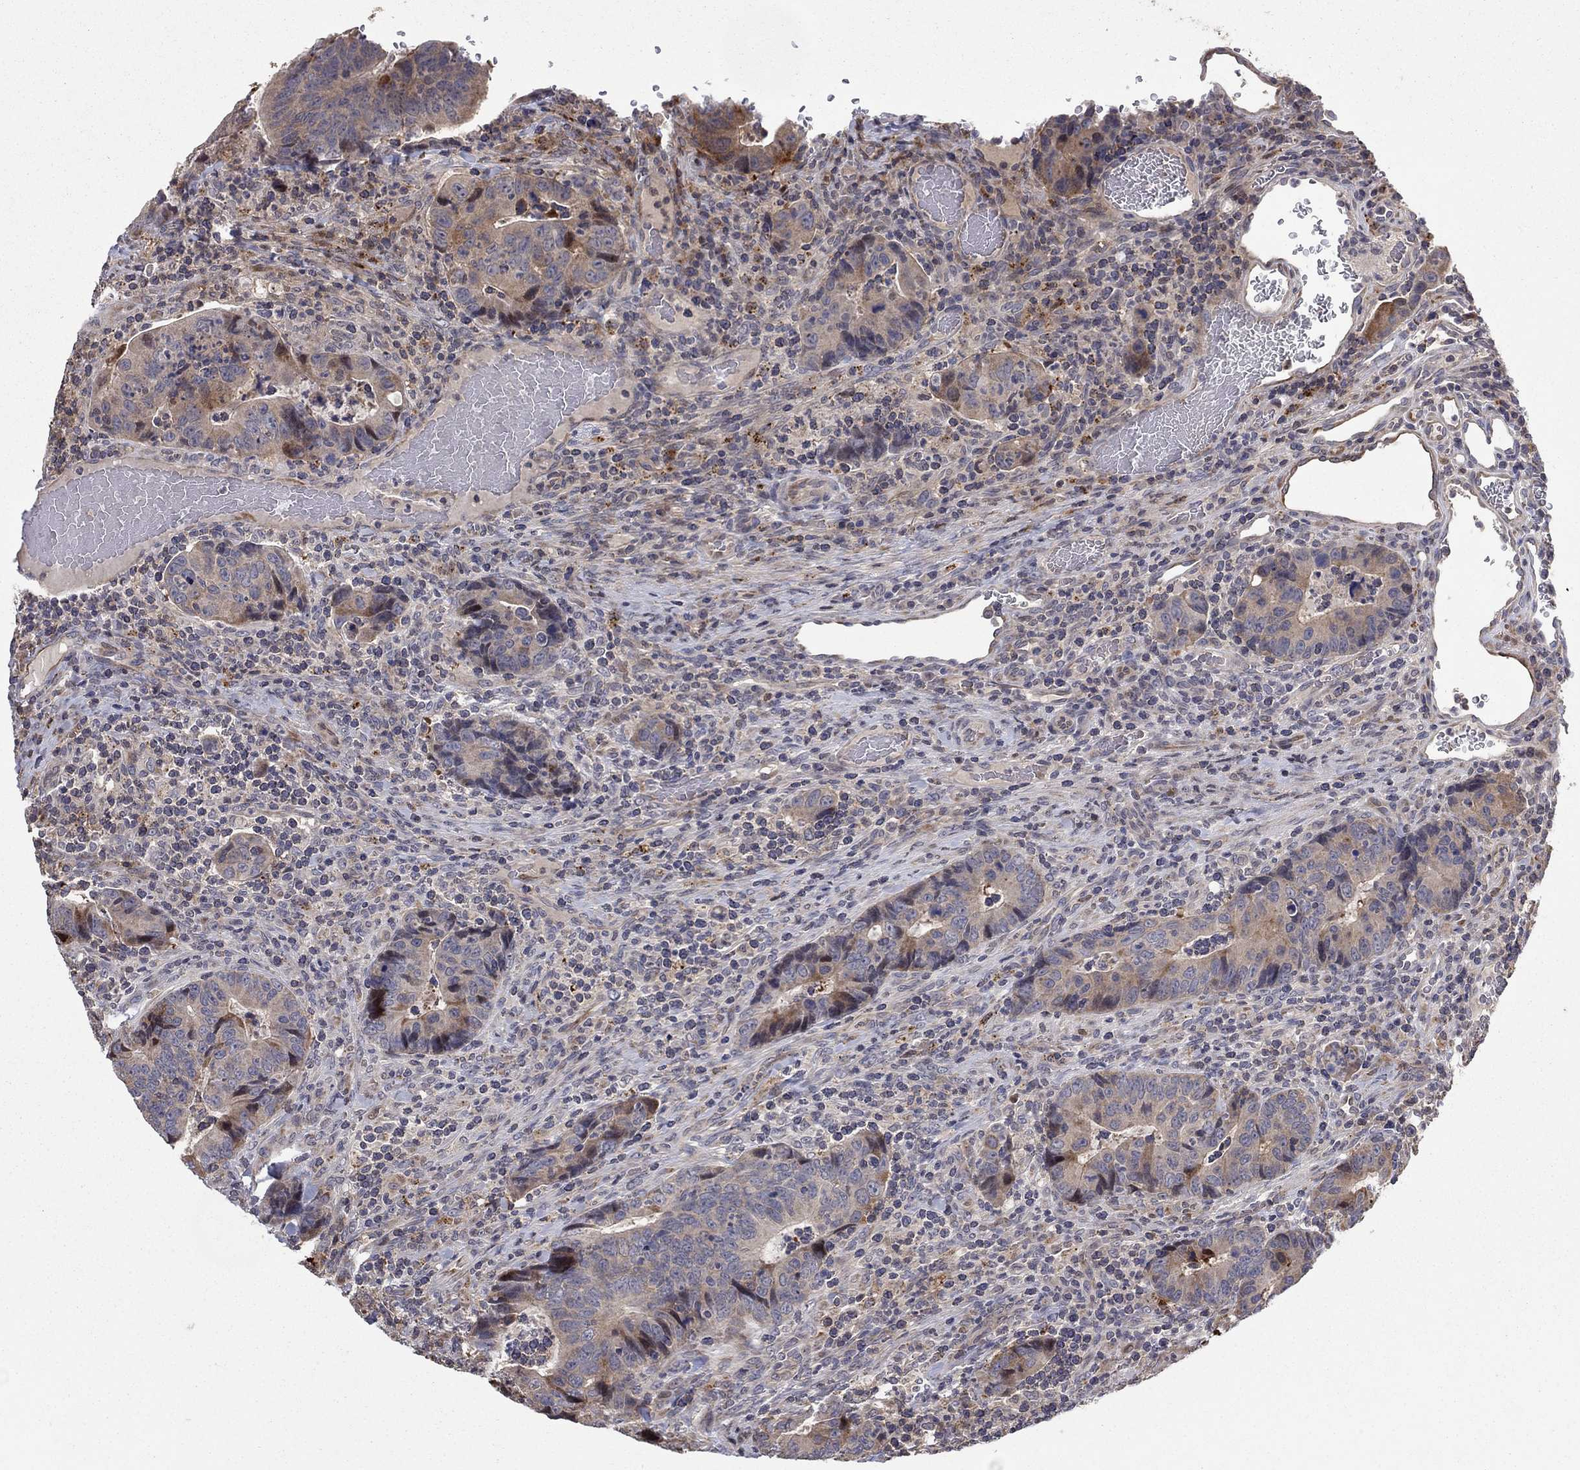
{"staining": {"intensity": "weak", "quantity": ">75%", "location": "cytoplasmic/membranous"}, "tissue": "colorectal cancer", "cell_type": "Tumor cells", "image_type": "cancer", "snomed": [{"axis": "morphology", "description": "Adenocarcinoma, NOS"}, {"axis": "topography", "description": "Colon"}], "caption": "Immunohistochemical staining of human colorectal cancer (adenocarcinoma) shows low levels of weak cytoplasmic/membranous protein positivity in about >75% of tumor cells.", "gene": "LPCAT4", "patient": {"sex": "female", "age": 56}}